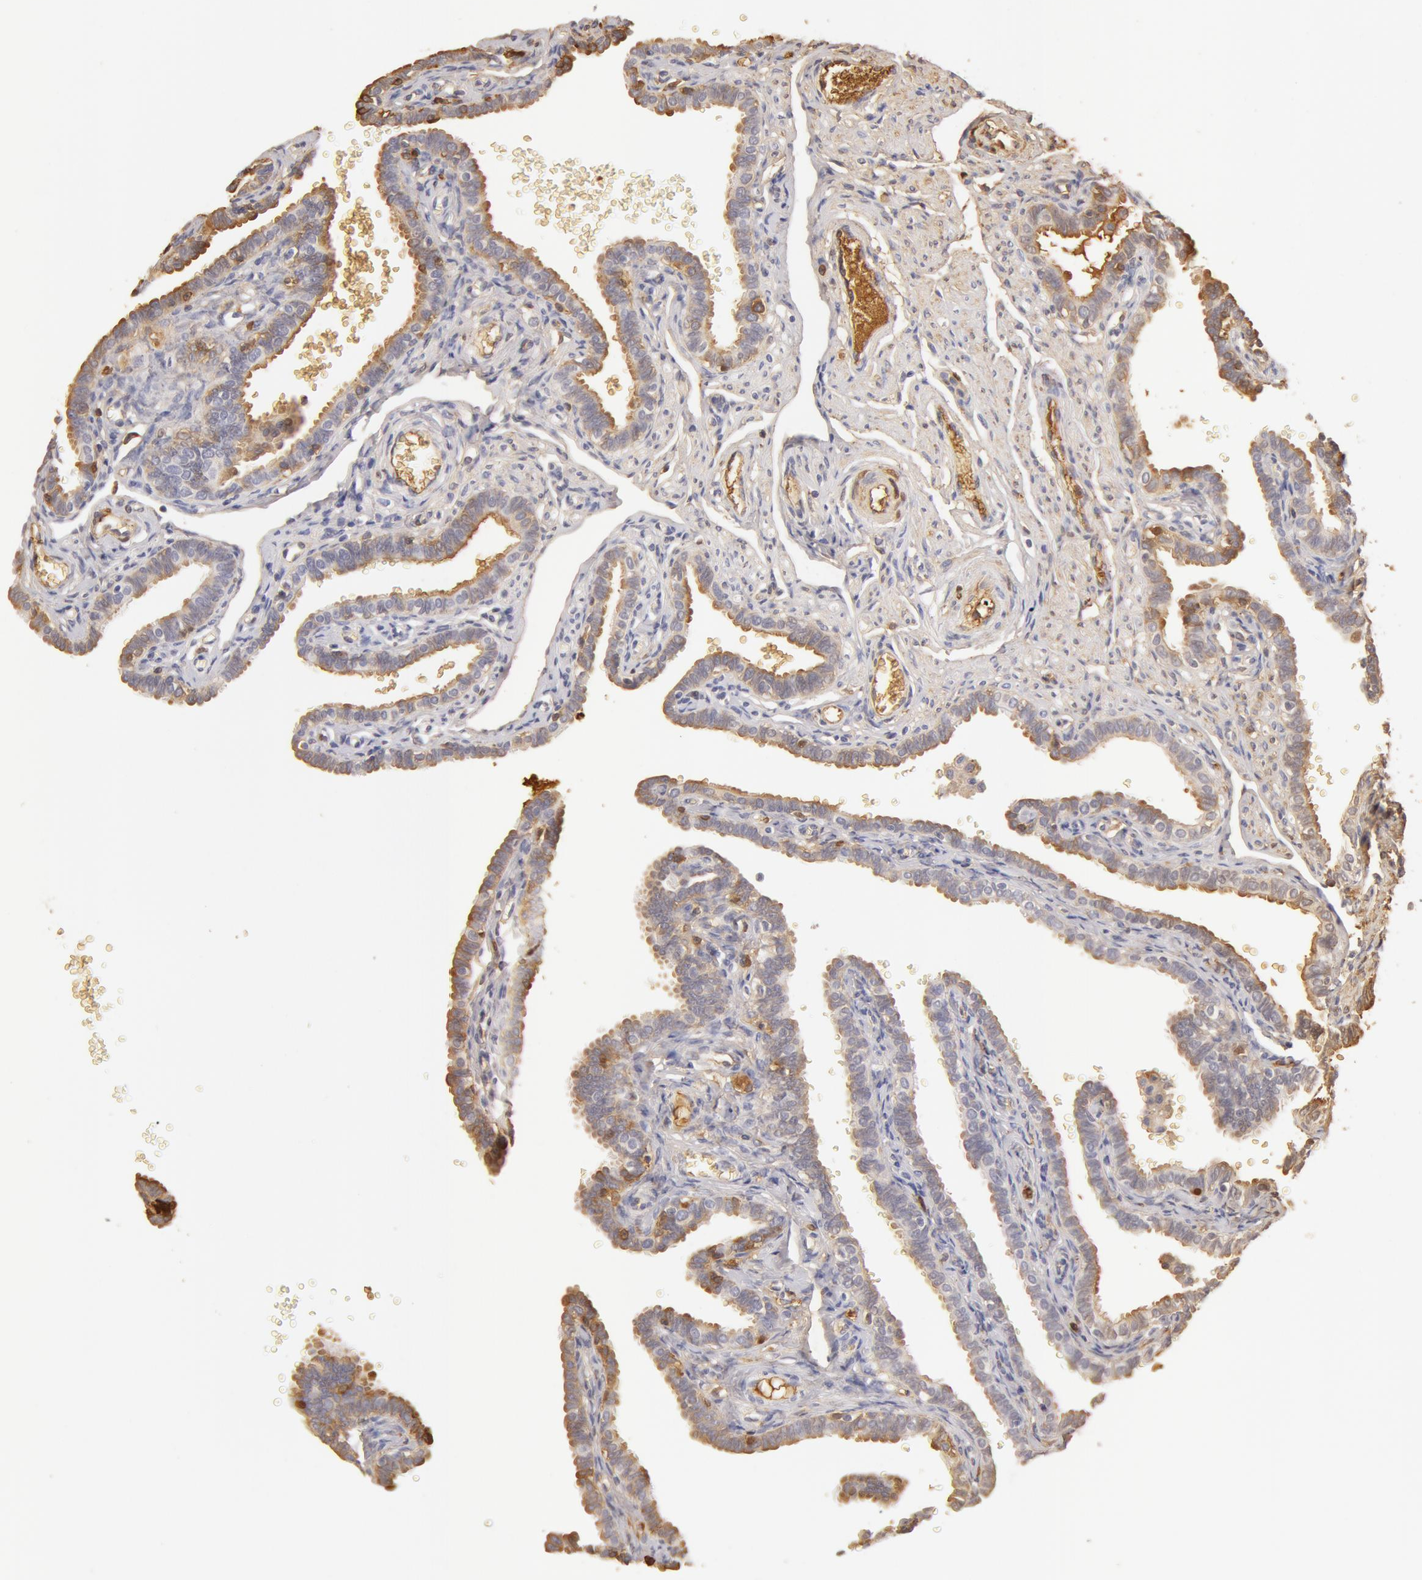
{"staining": {"intensity": "moderate", "quantity": "25%-75%", "location": "cytoplasmic/membranous"}, "tissue": "fallopian tube", "cell_type": "Glandular cells", "image_type": "normal", "snomed": [{"axis": "morphology", "description": "Normal tissue, NOS"}, {"axis": "topography", "description": "Fallopian tube"}], "caption": "The image reveals staining of unremarkable fallopian tube, revealing moderate cytoplasmic/membranous protein positivity (brown color) within glandular cells.", "gene": "TF", "patient": {"sex": "female", "age": 35}}